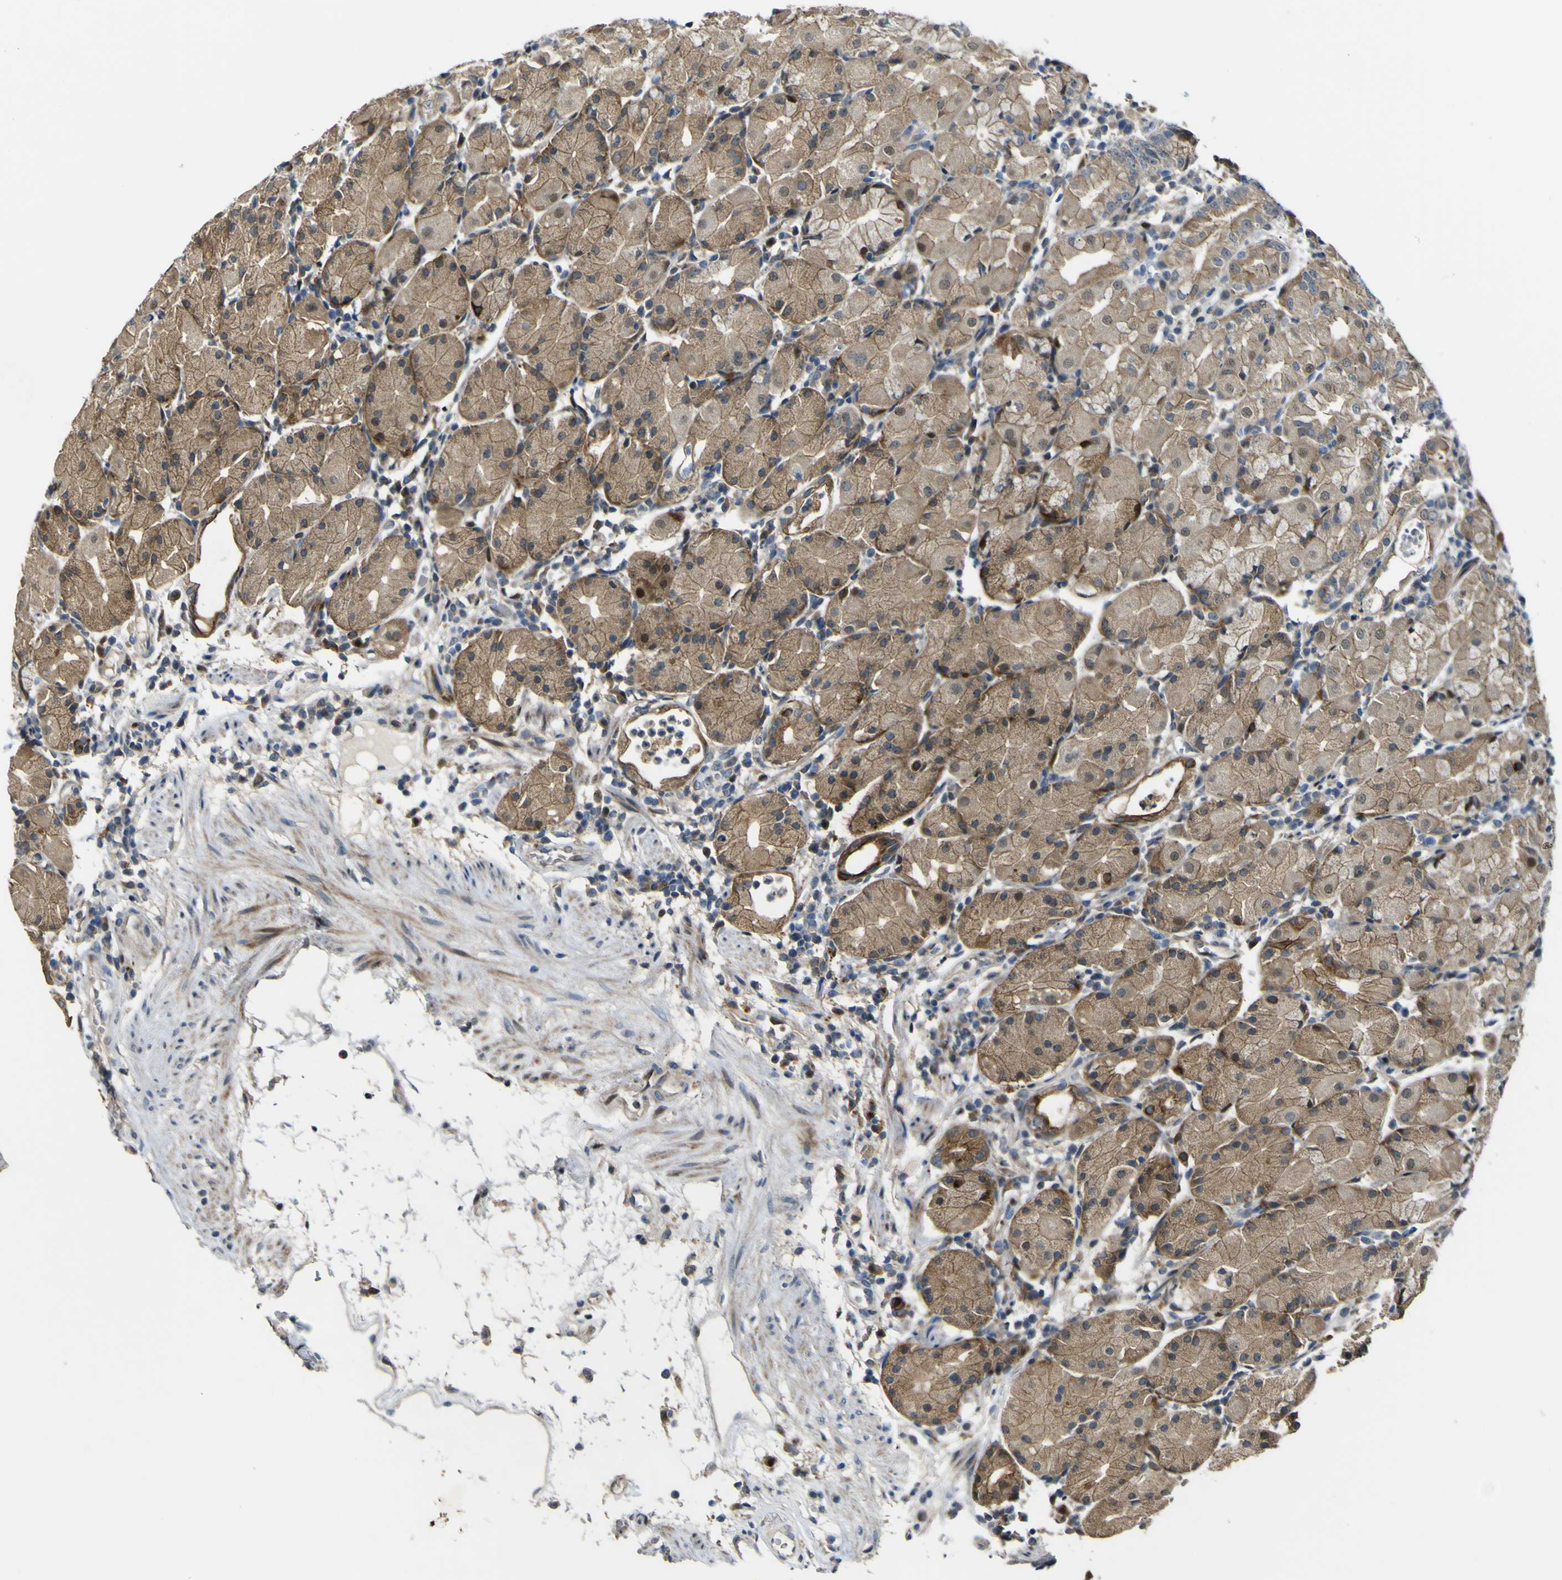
{"staining": {"intensity": "strong", "quantity": ">75%", "location": "cytoplasmic/membranous"}, "tissue": "stomach", "cell_type": "Glandular cells", "image_type": "normal", "snomed": [{"axis": "morphology", "description": "Normal tissue, NOS"}, {"axis": "topography", "description": "Stomach"}, {"axis": "topography", "description": "Stomach, lower"}], "caption": "A brown stain shows strong cytoplasmic/membranous expression of a protein in glandular cells of unremarkable stomach.", "gene": "LBHD1", "patient": {"sex": "female", "age": 75}}